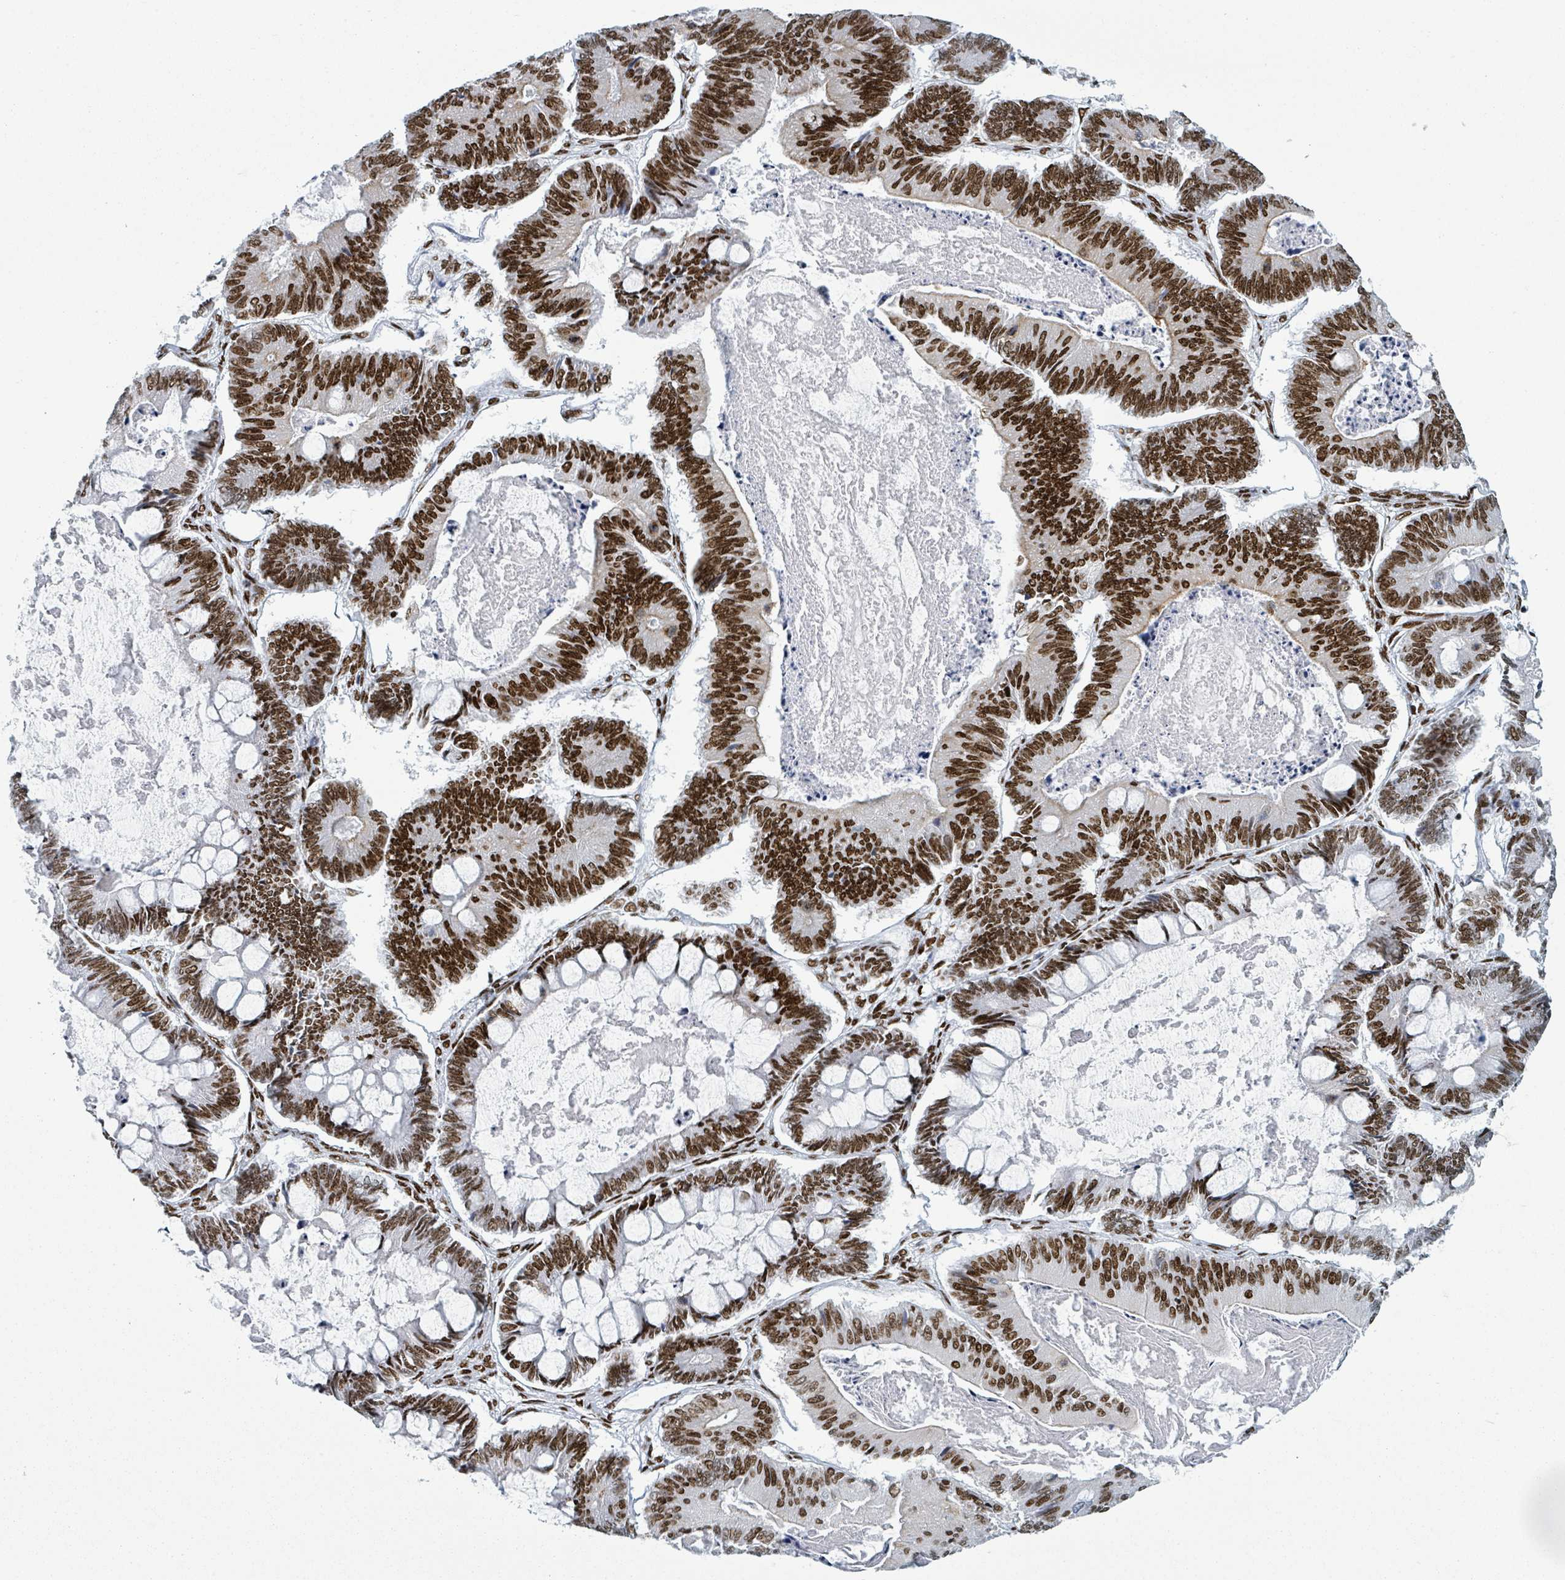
{"staining": {"intensity": "strong", "quantity": ">75%", "location": "nuclear"}, "tissue": "ovarian cancer", "cell_type": "Tumor cells", "image_type": "cancer", "snomed": [{"axis": "morphology", "description": "Cystadenocarcinoma, mucinous, NOS"}, {"axis": "topography", "description": "Ovary"}], "caption": "IHC staining of mucinous cystadenocarcinoma (ovarian), which reveals high levels of strong nuclear positivity in about >75% of tumor cells indicating strong nuclear protein staining. The staining was performed using DAB (brown) for protein detection and nuclei were counterstained in hematoxylin (blue).", "gene": "DHX16", "patient": {"sex": "female", "age": 61}}